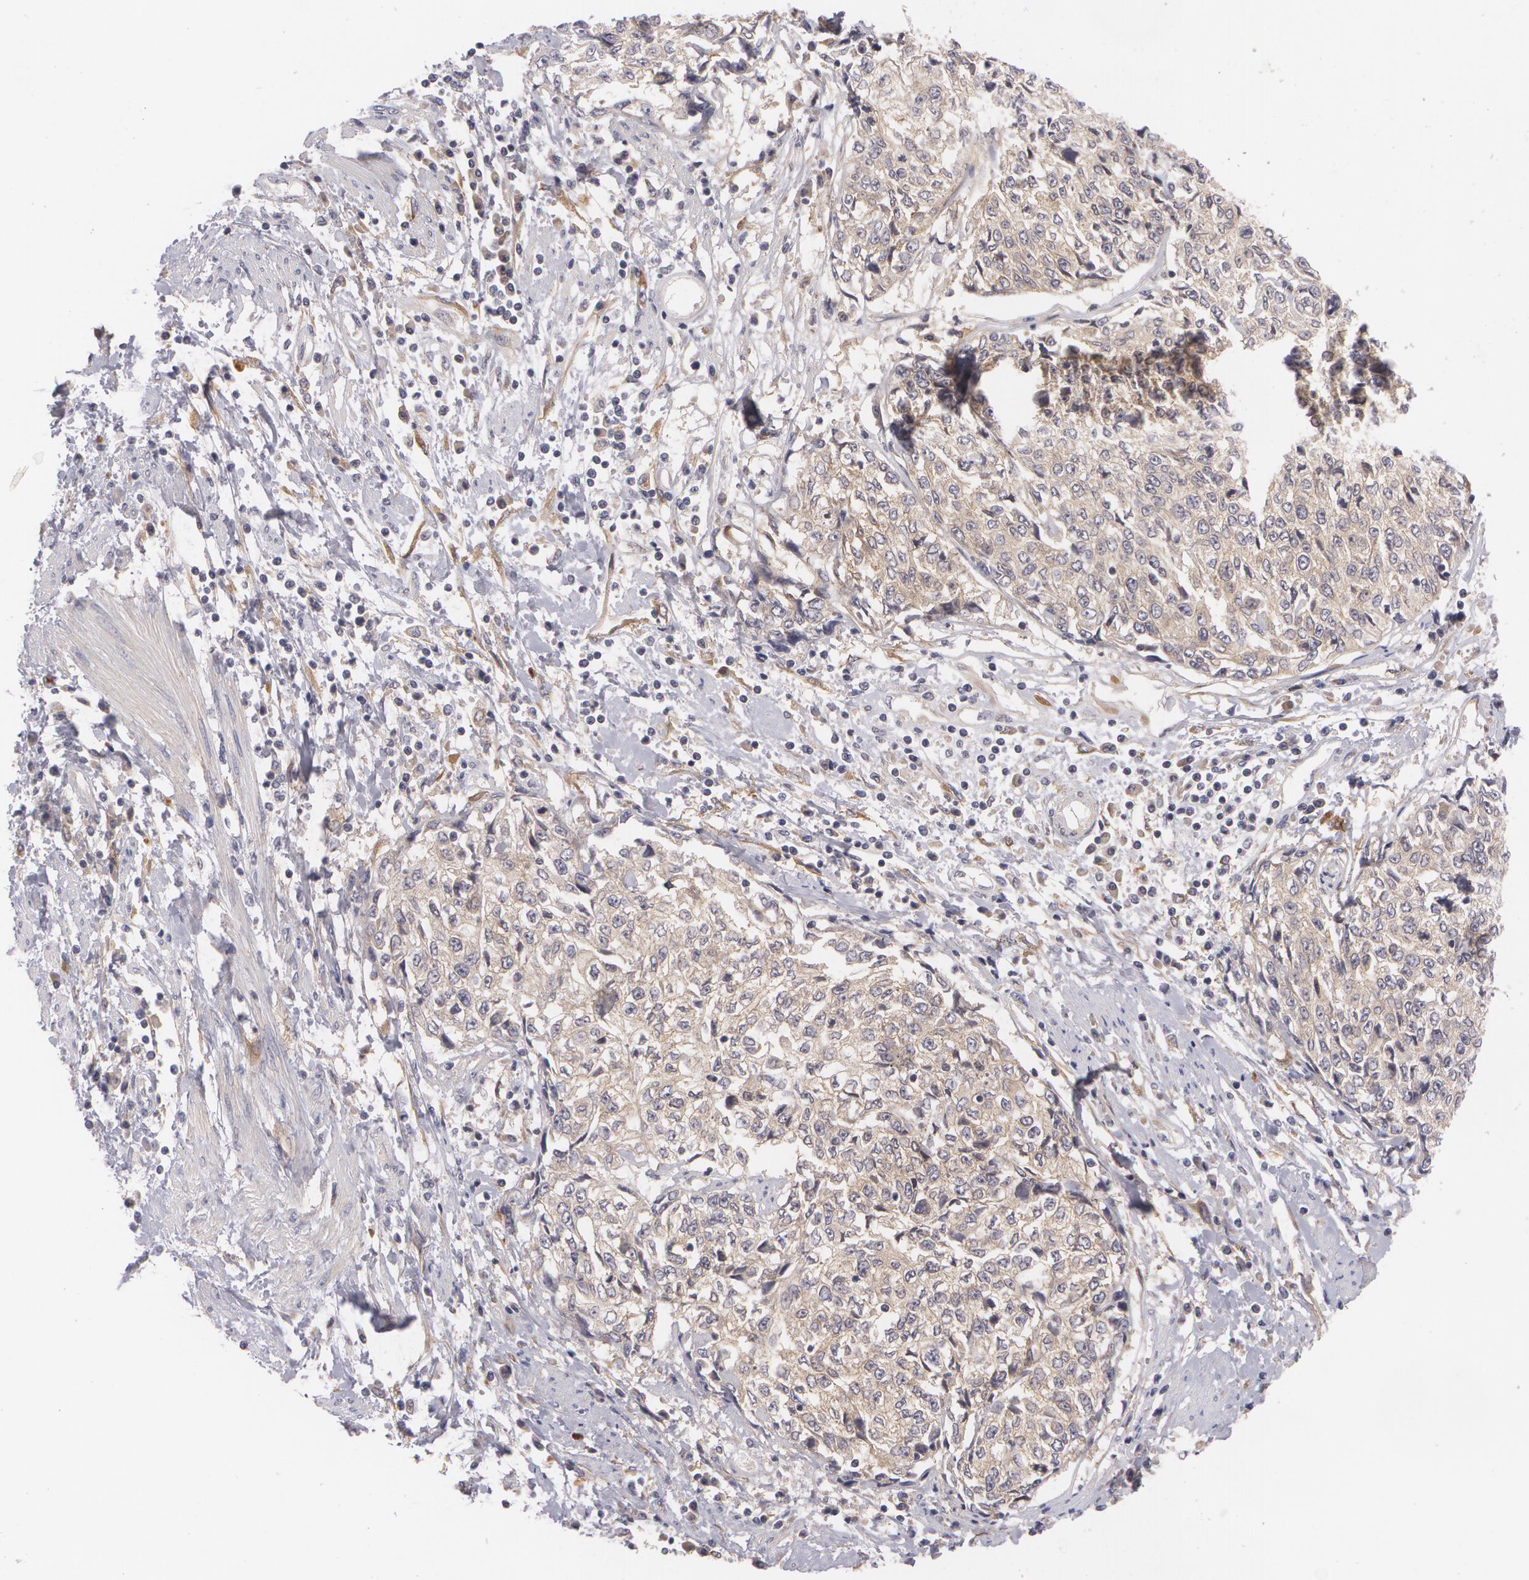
{"staining": {"intensity": "weak", "quantity": "25%-75%", "location": "cytoplasmic/membranous"}, "tissue": "cervical cancer", "cell_type": "Tumor cells", "image_type": "cancer", "snomed": [{"axis": "morphology", "description": "Squamous cell carcinoma, NOS"}, {"axis": "topography", "description": "Cervix"}], "caption": "Weak cytoplasmic/membranous staining is present in about 25%-75% of tumor cells in squamous cell carcinoma (cervical). (Stains: DAB (3,3'-diaminobenzidine) in brown, nuclei in blue, Microscopy: brightfield microscopy at high magnification).", "gene": "CASK", "patient": {"sex": "female", "age": 57}}